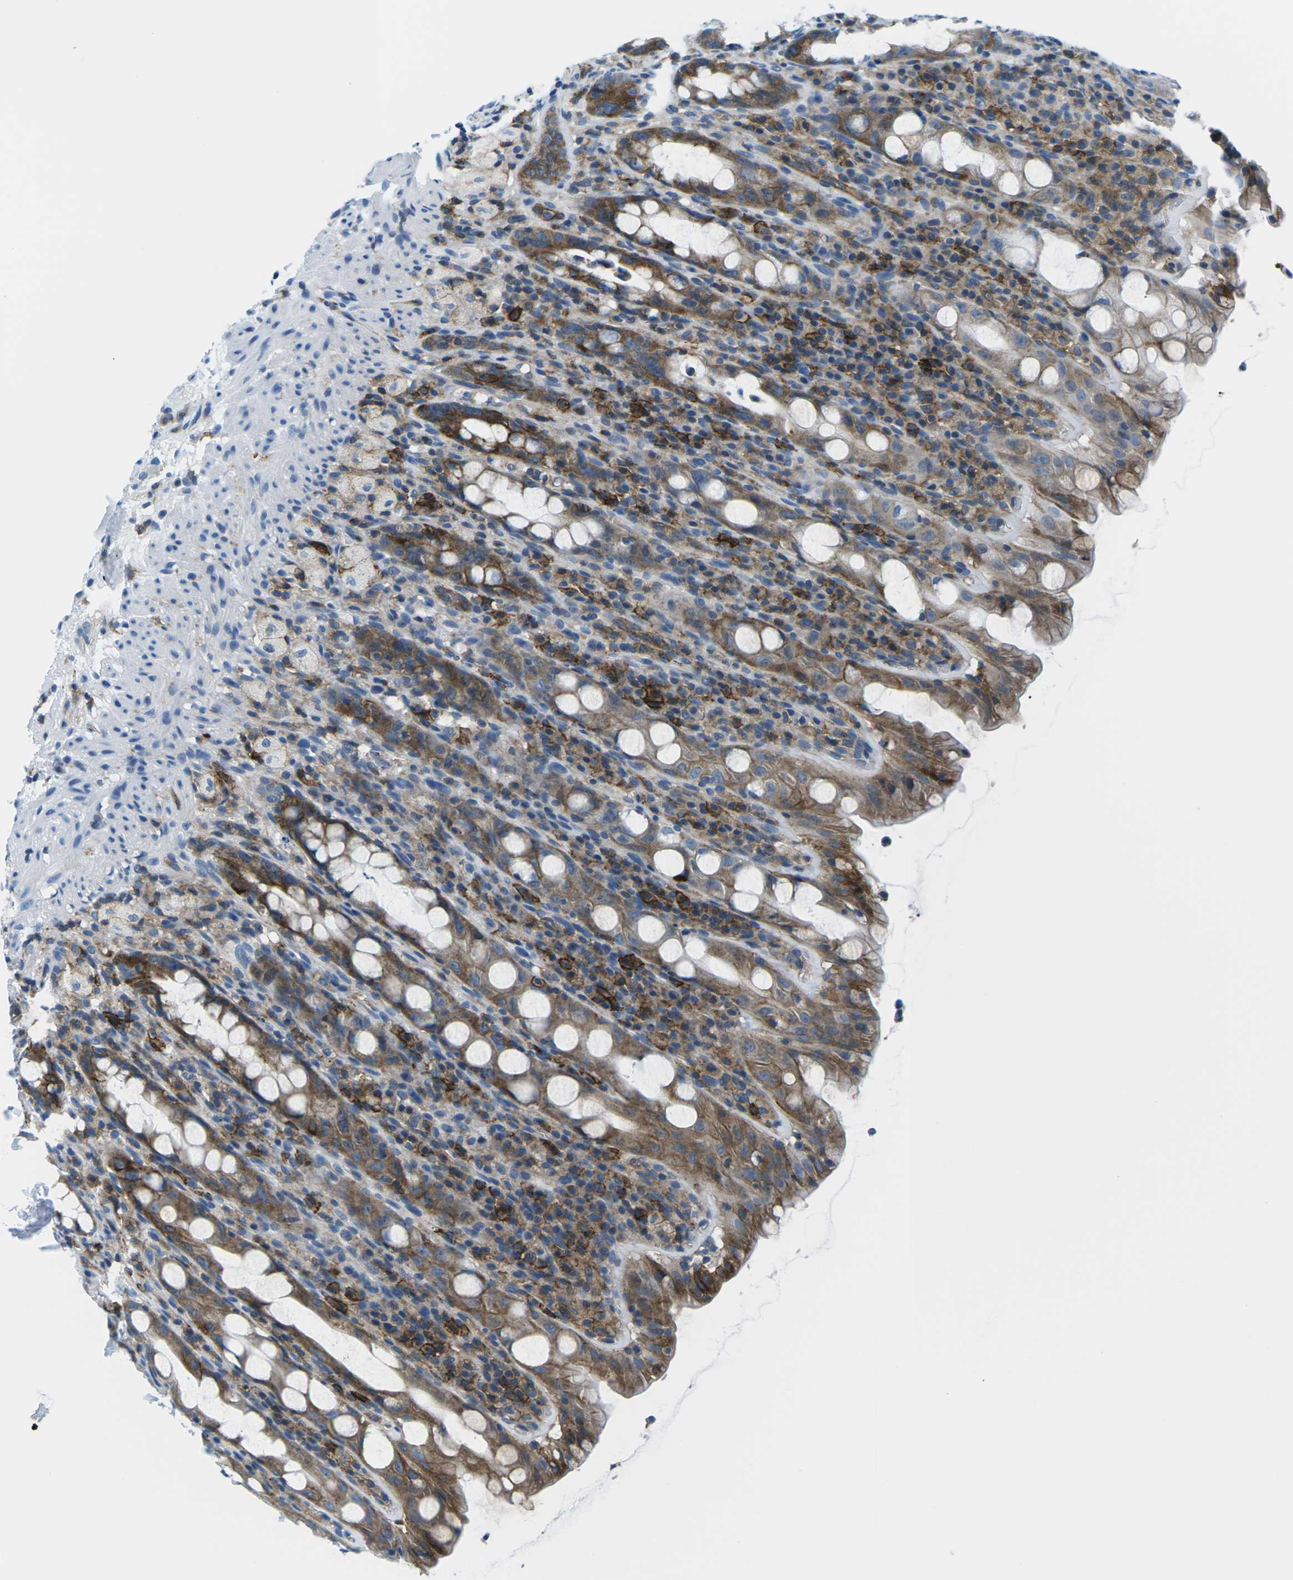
{"staining": {"intensity": "moderate", "quantity": "25%-75%", "location": "cytoplasmic/membranous"}, "tissue": "rectum", "cell_type": "Glandular cells", "image_type": "normal", "snomed": [{"axis": "morphology", "description": "Normal tissue, NOS"}, {"axis": "topography", "description": "Rectum"}], "caption": "Immunohistochemistry (IHC) micrograph of benign human rectum stained for a protein (brown), which shows medium levels of moderate cytoplasmic/membranous staining in about 25%-75% of glandular cells.", "gene": "SOCS4", "patient": {"sex": "male", "age": 44}}